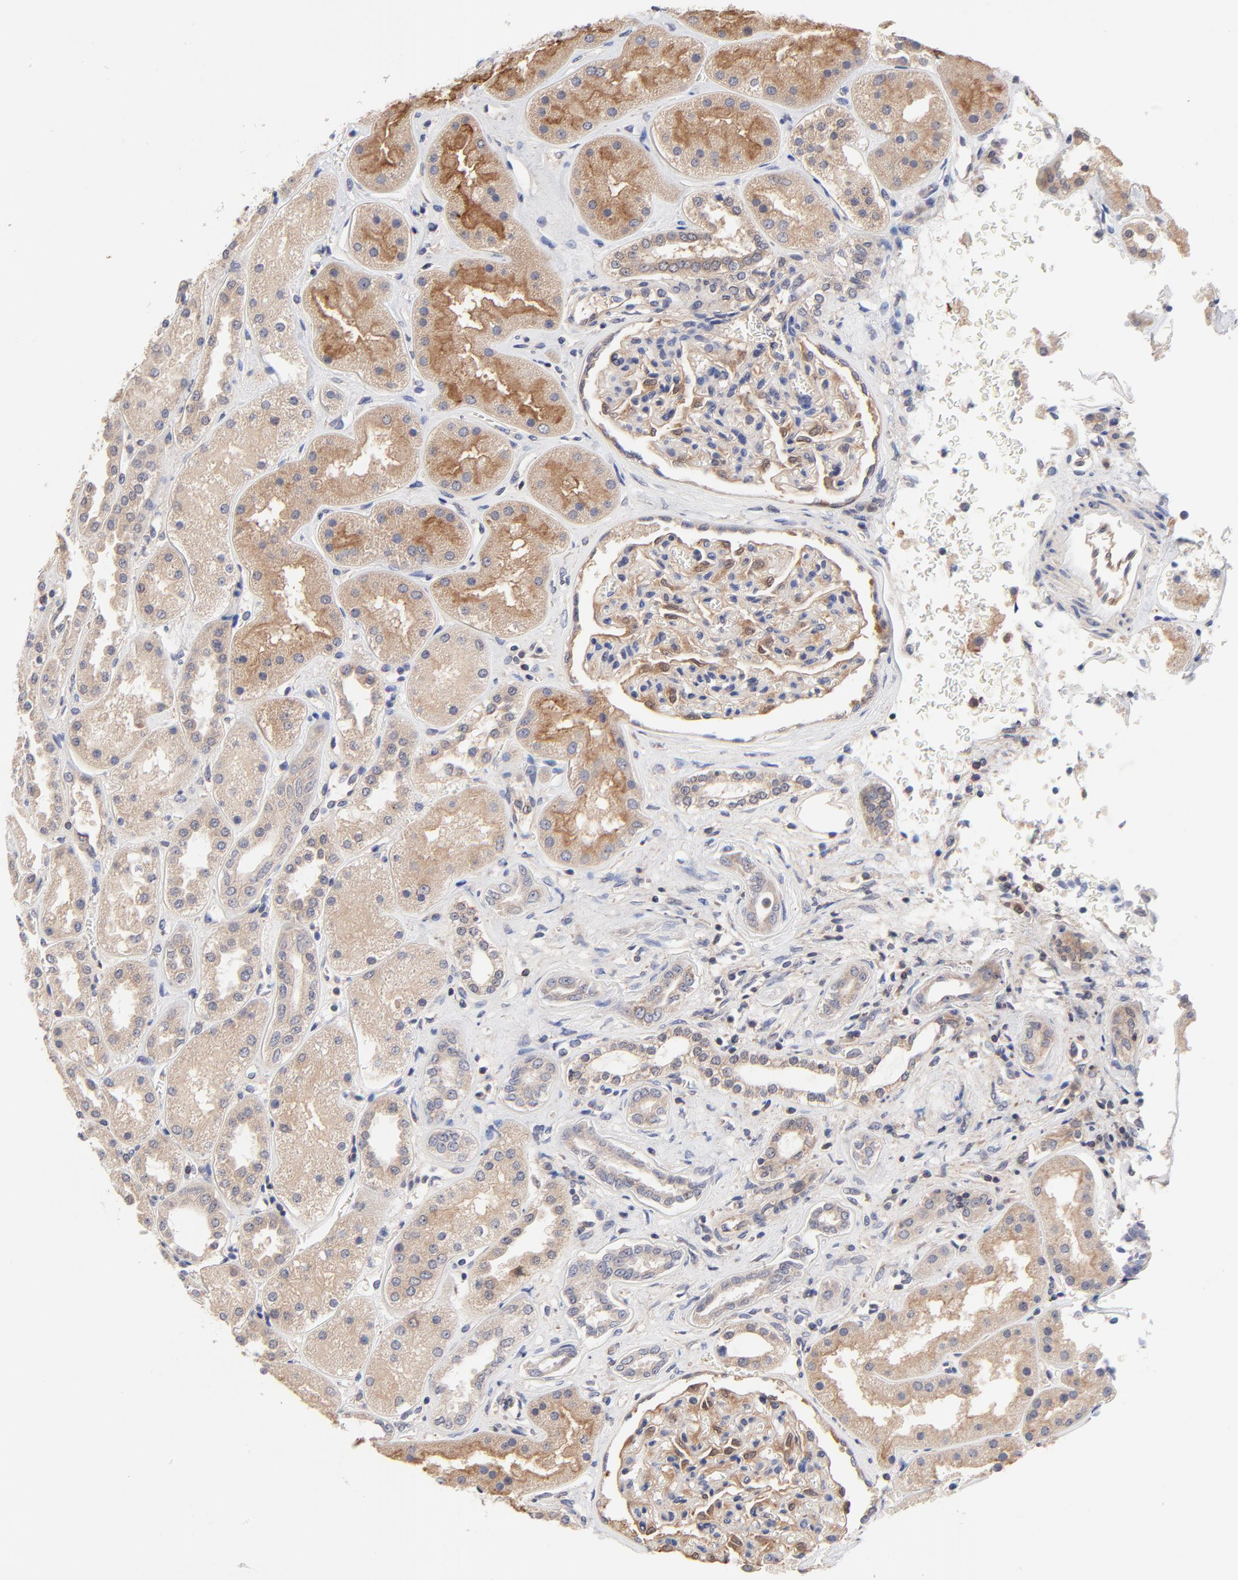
{"staining": {"intensity": "moderate", "quantity": "<25%", "location": "cytoplasmic/membranous"}, "tissue": "kidney", "cell_type": "Cells in glomeruli", "image_type": "normal", "snomed": [{"axis": "morphology", "description": "Normal tissue, NOS"}, {"axis": "topography", "description": "Kidney"}], "caption": "Immunohistochemistry histopathology image of normal kidney: human kidney stained using immunohistochemistry (IHC) shows low levels of moderate protein expression localized specifically in the cytoplasmic/membranous of cells in glomeruli, appearing as a cytoplasmic/membranous brown color.", "gene": "PCMT1", "patient": {"sex": "male", "age": 28}}